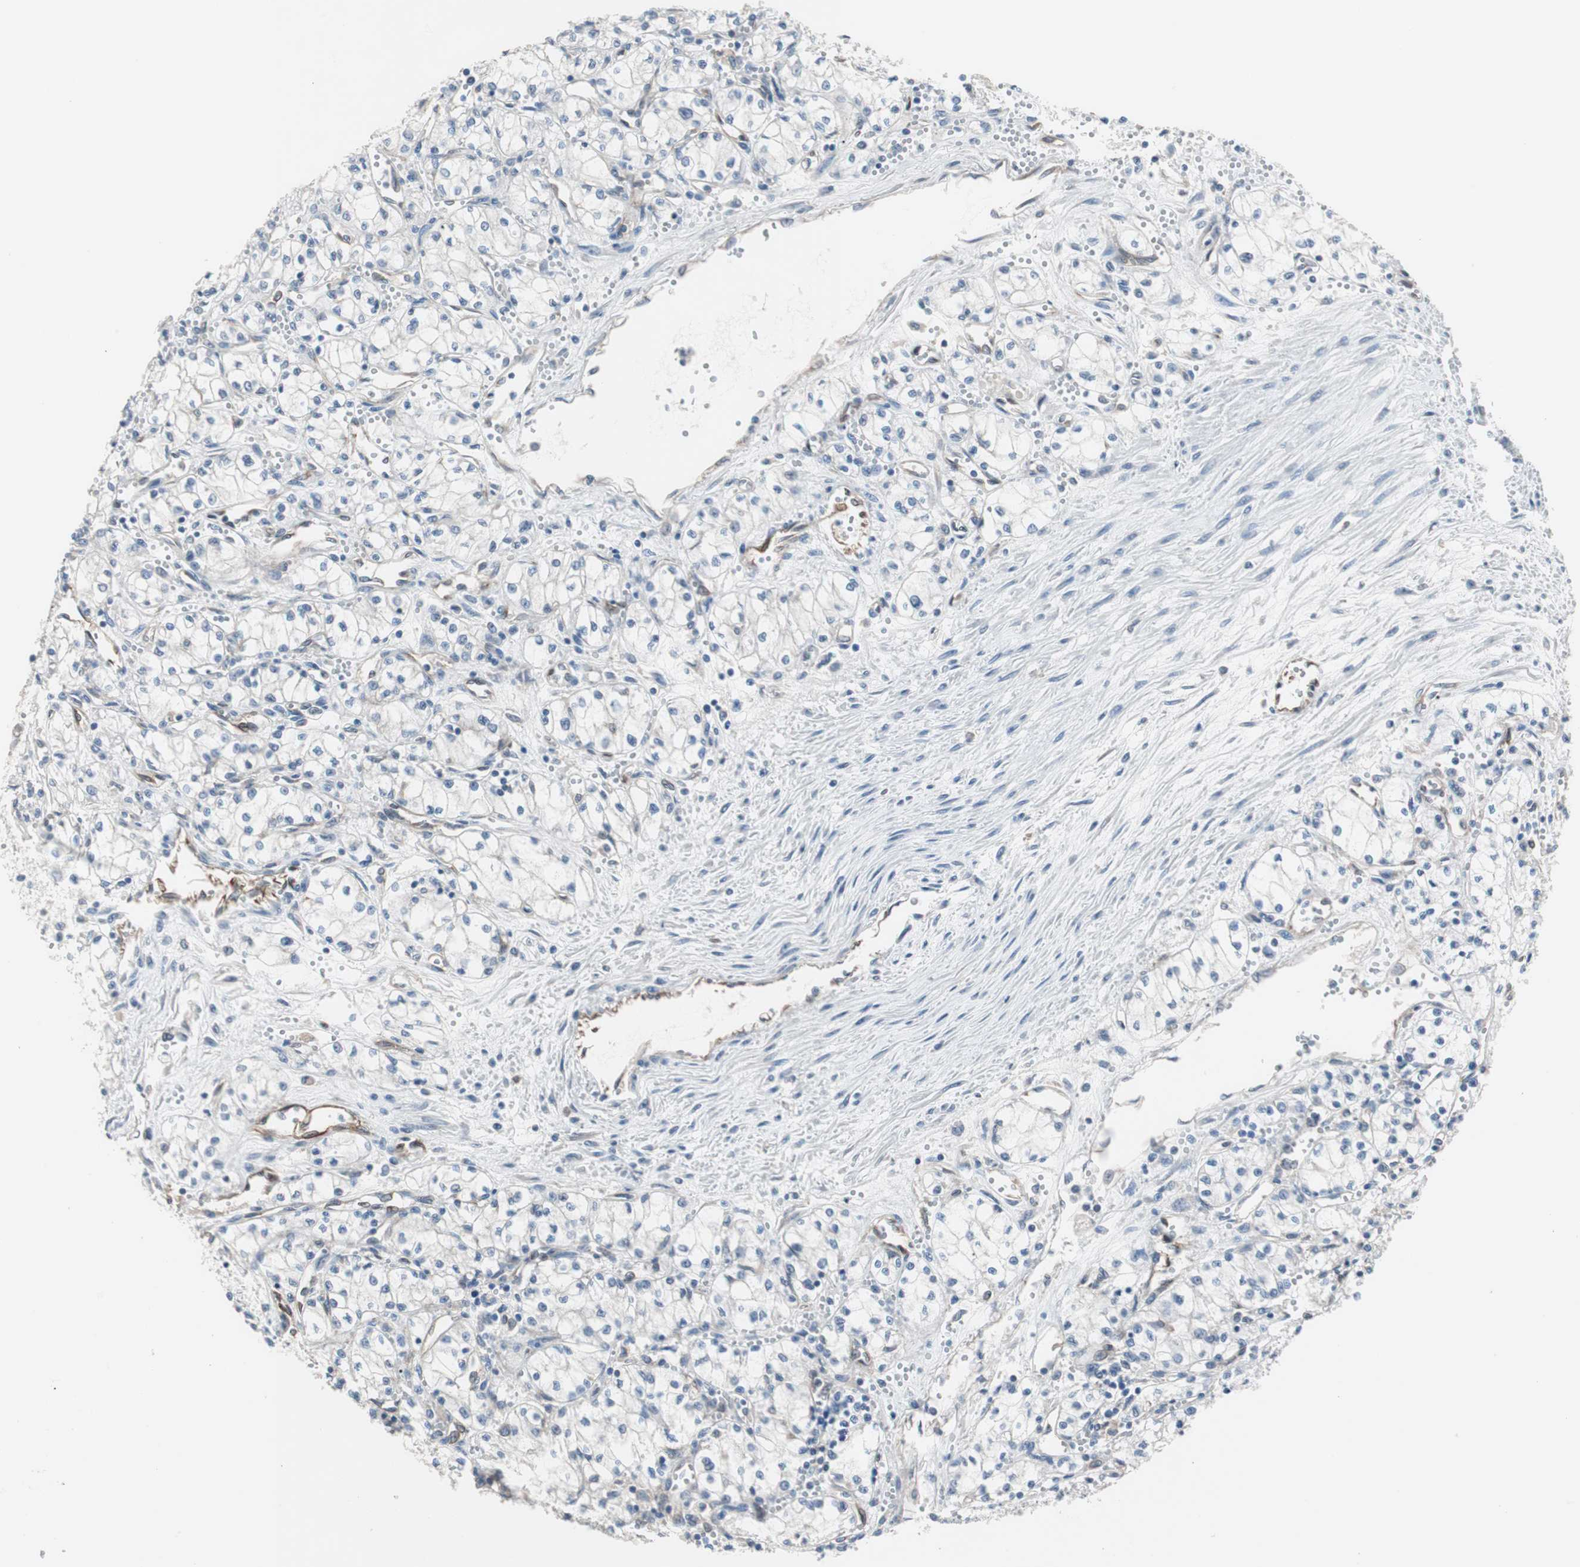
{"staining": {"intensity": "negative", "quantity": "none", "location": "none"}, "tissue": "renal cancer", "cell_type": "Tumor cells", "image_type": "cancer", "snomed": [{"axis": "morphology", "description": "Normal tissue, NOS"}, {"axis": "morphology", "description": "Adenocarcinoma, NOS"}, {"axis": "topography", "description": "Kidney"}], "caption": "An immunohistochemistry photomicrograph of renal cancer is shown. There is no staining in tumor cells of renal cancer.", "gene": "SWAP70", "patient": {"sex": "male", "age": 59}}